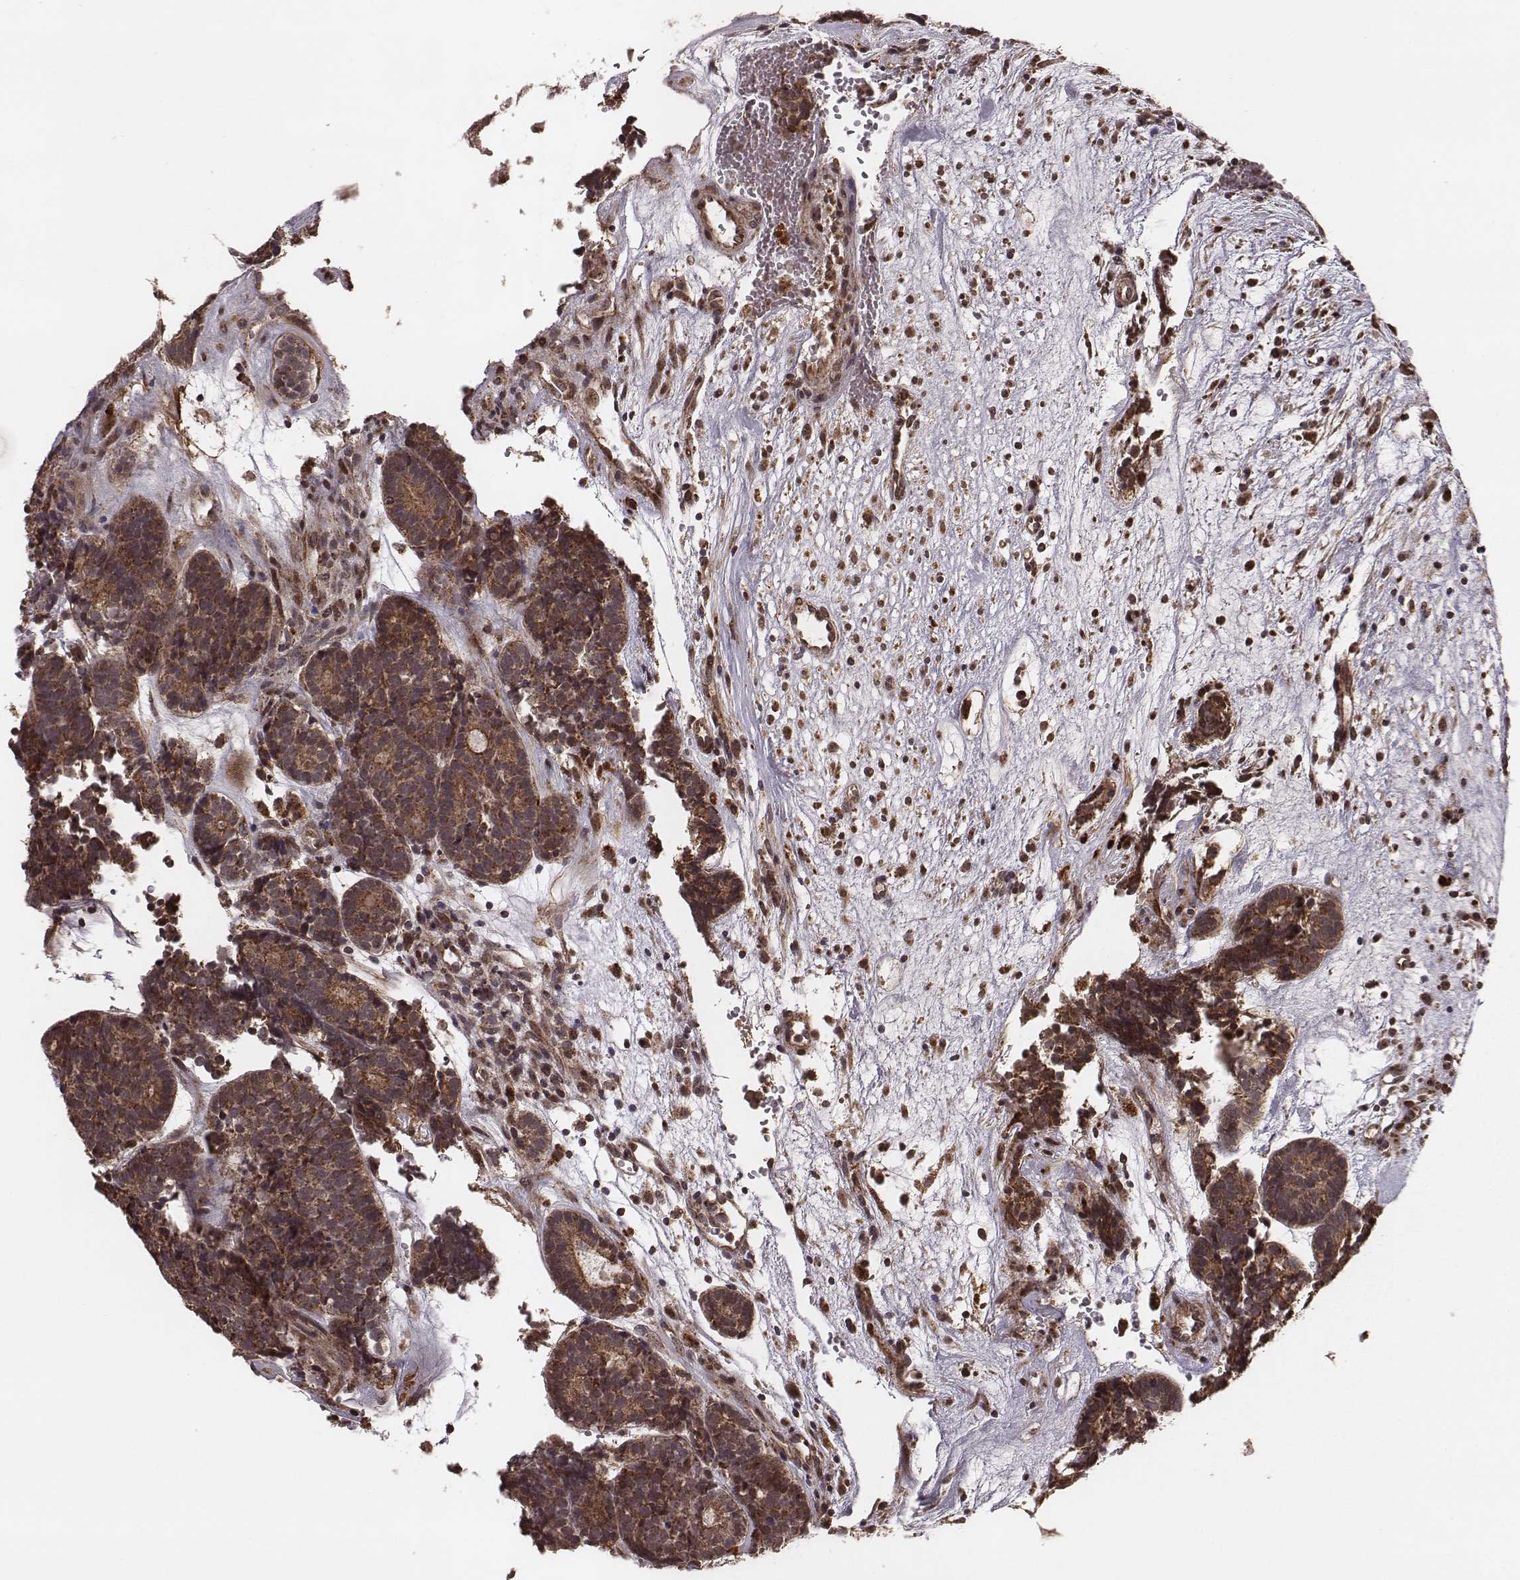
{"staining": {"intensity": "strong", "quantity": ">75%", "location": "cytoplasmic/membranous"}, "tissue": "head and neck cancer", "cell_type": "Tumor cells", "image_type": "cancer", "snomed": [{"axis": "morphology", "description": "Adenocarcinoma, NOS"}, {"axis": "topography", "description": "Head-Neck"}], "caption": "Protein staining by immunohistochemistry displays strong cytoplasmic/membranous positivity in approximately >75% of tumor cells in head and neck cancer.", "gene": "ZDHHC21", "patient": {"sex": "female", "age": 81}}